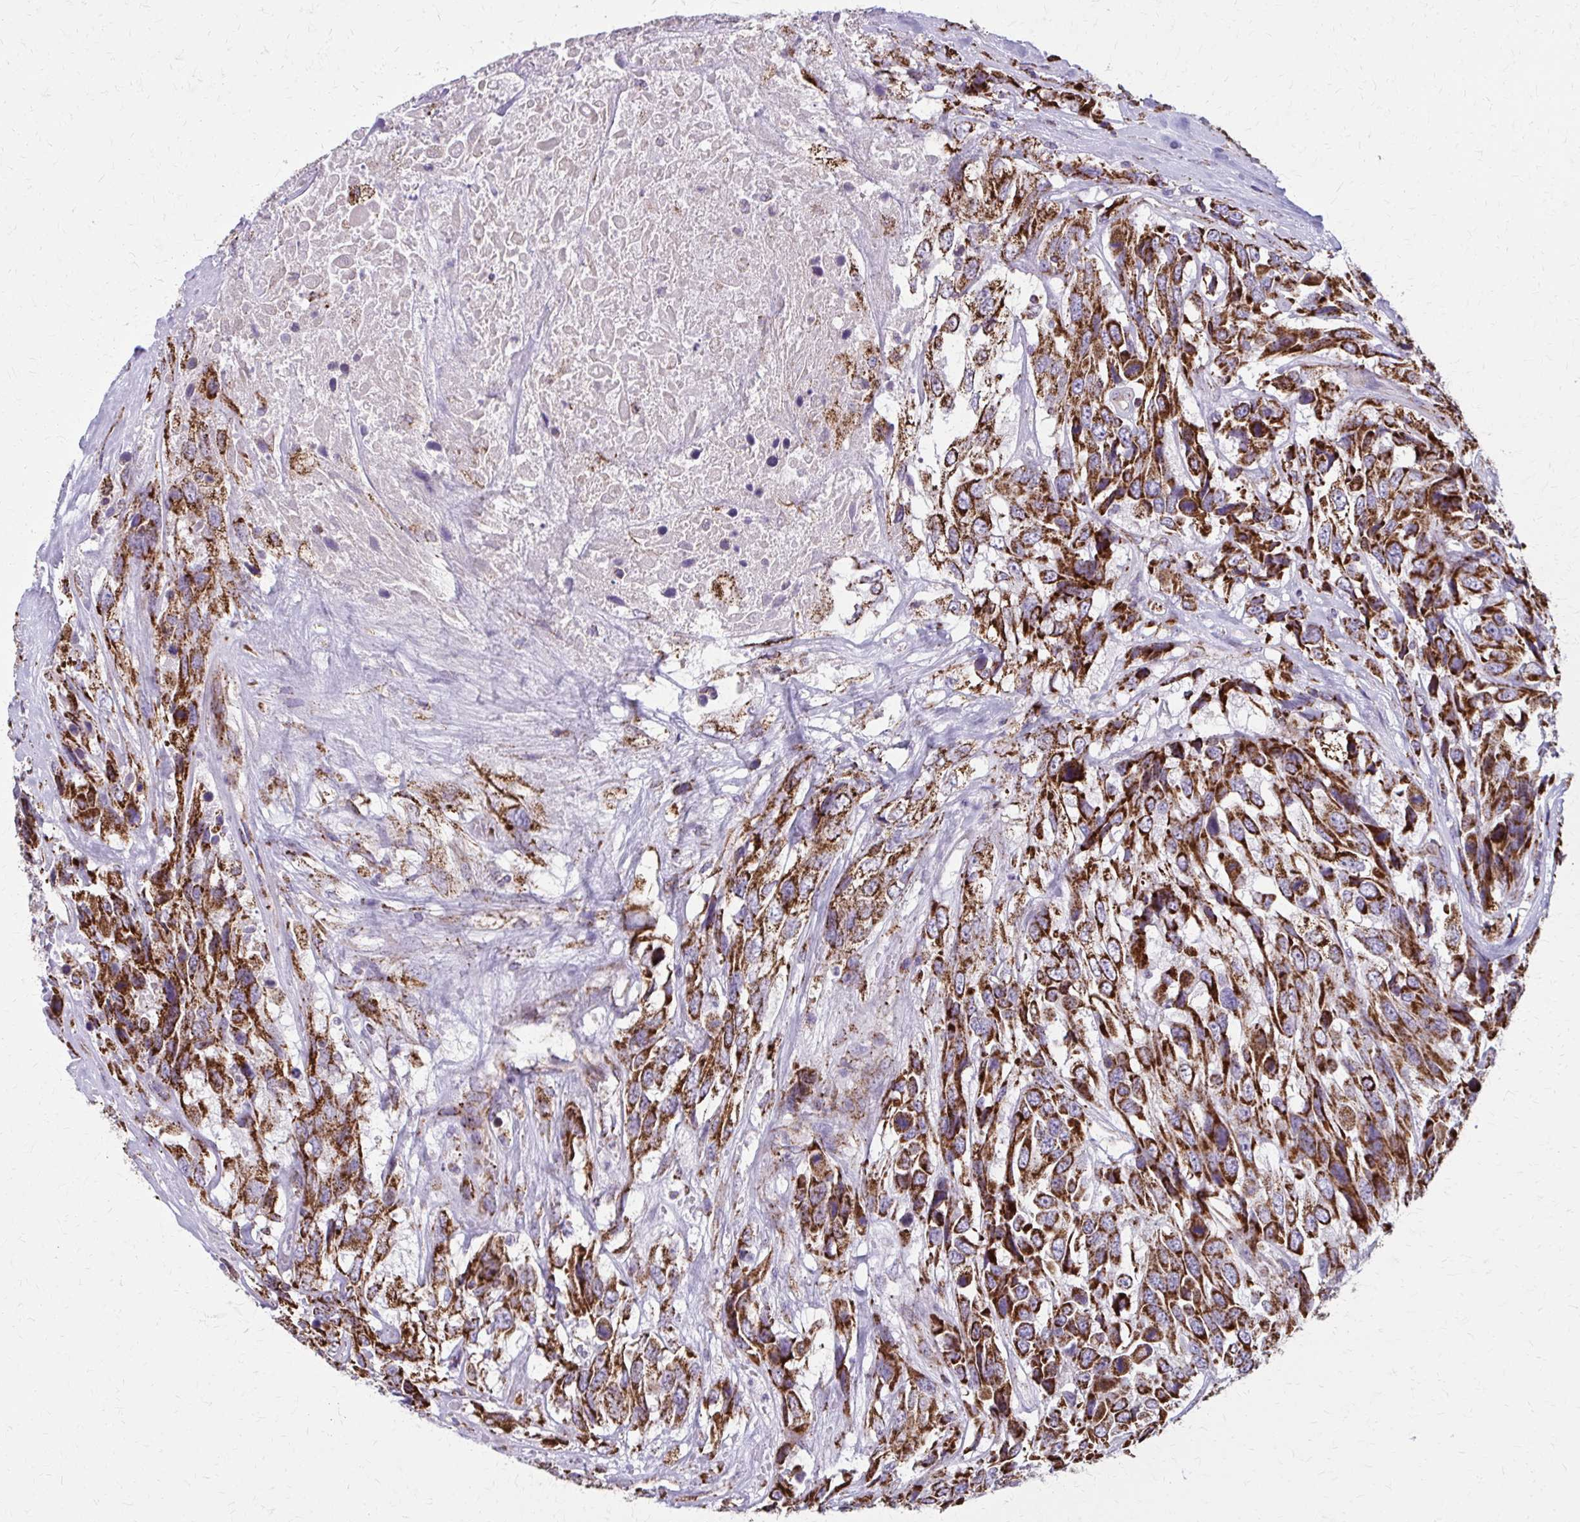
{"staining": {"intensity": "strong", "quantity": ">75%", "location": "cytoplasmic/membranous"}, "tissue": "urothelial cancer", "cell_type": "Tumor cells", "image_type": "cancer", "snomed": [{"axis": "morphology", "description": "Urothelial carcinoma, High grade"}, {"axis": "topography", "description": "Urinary bladder"}], "caption": "Urothelial carcinoma (high-grade) stained with a protein marker displays strong staining in tumor cells.", "gene": "TVP23A", "patient": {"sex": "female", "age": 70}}